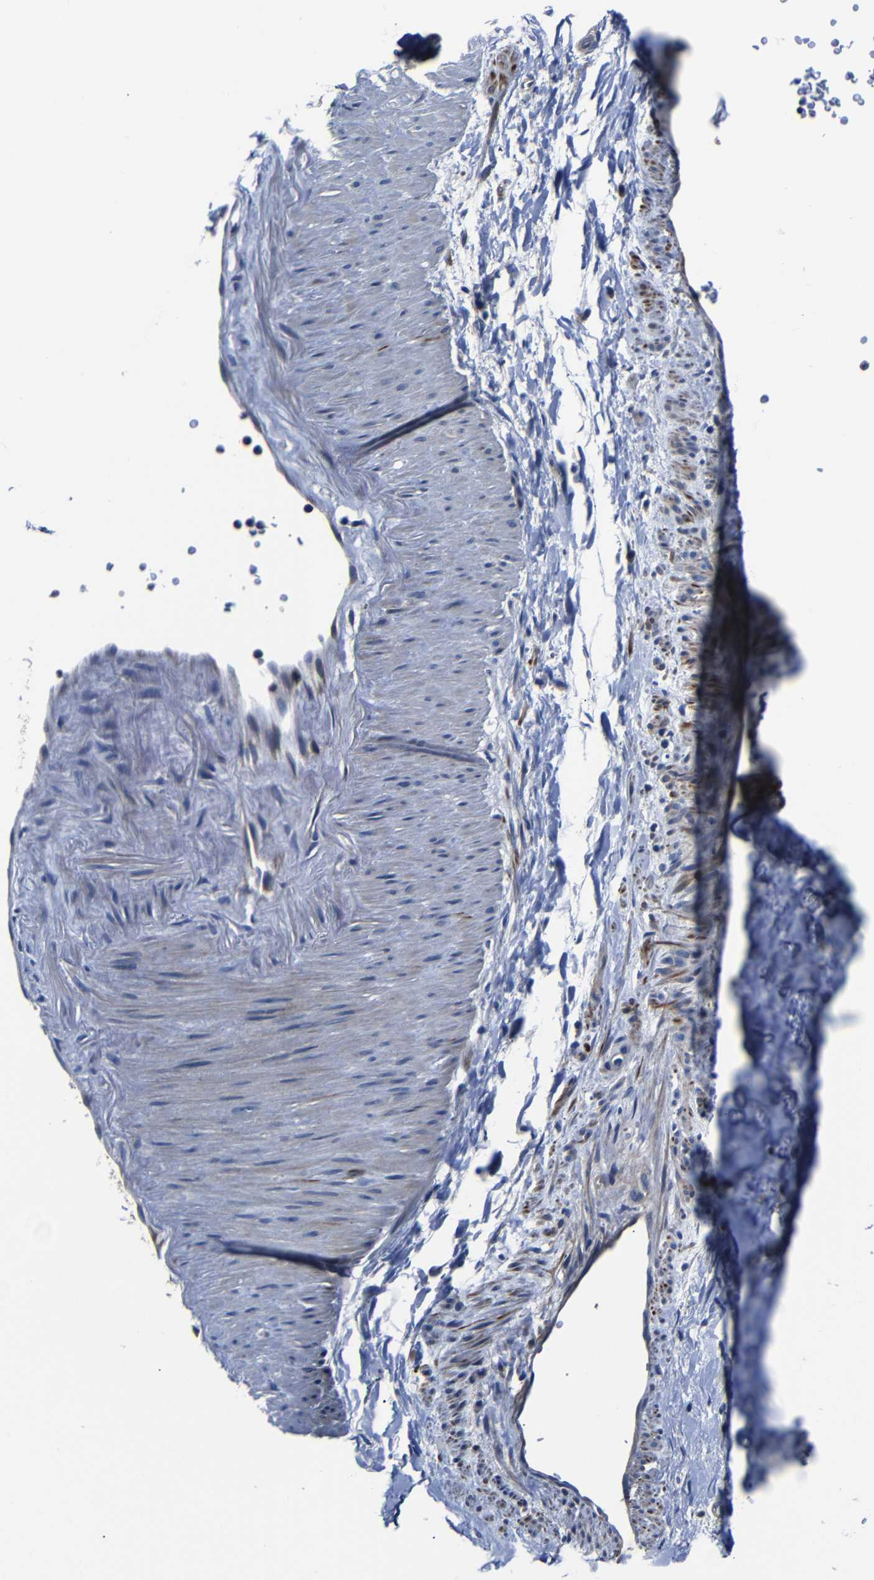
{"staining": {"intensity": "negative", "quantity": "none", "location": "none"}, "tissue": "adipose tissue", "cell_type": "Adipocytes", "image_type": "normal", "snomed": [{"axis": "morphology", "description": "Normal tissue, NOS"}, {"axis": "topography", "description": "Soft tissue"}], "caption": "Immunohistochemistry of normal adipose tissue reveals no expression in adipocytes. Brightfield microscopy of IHC stained with DAB (brown) and hematoxylin (blue), captured at high magnification.", "gene": "AFDN", "patient": {"sex": "male", "age": 72}}